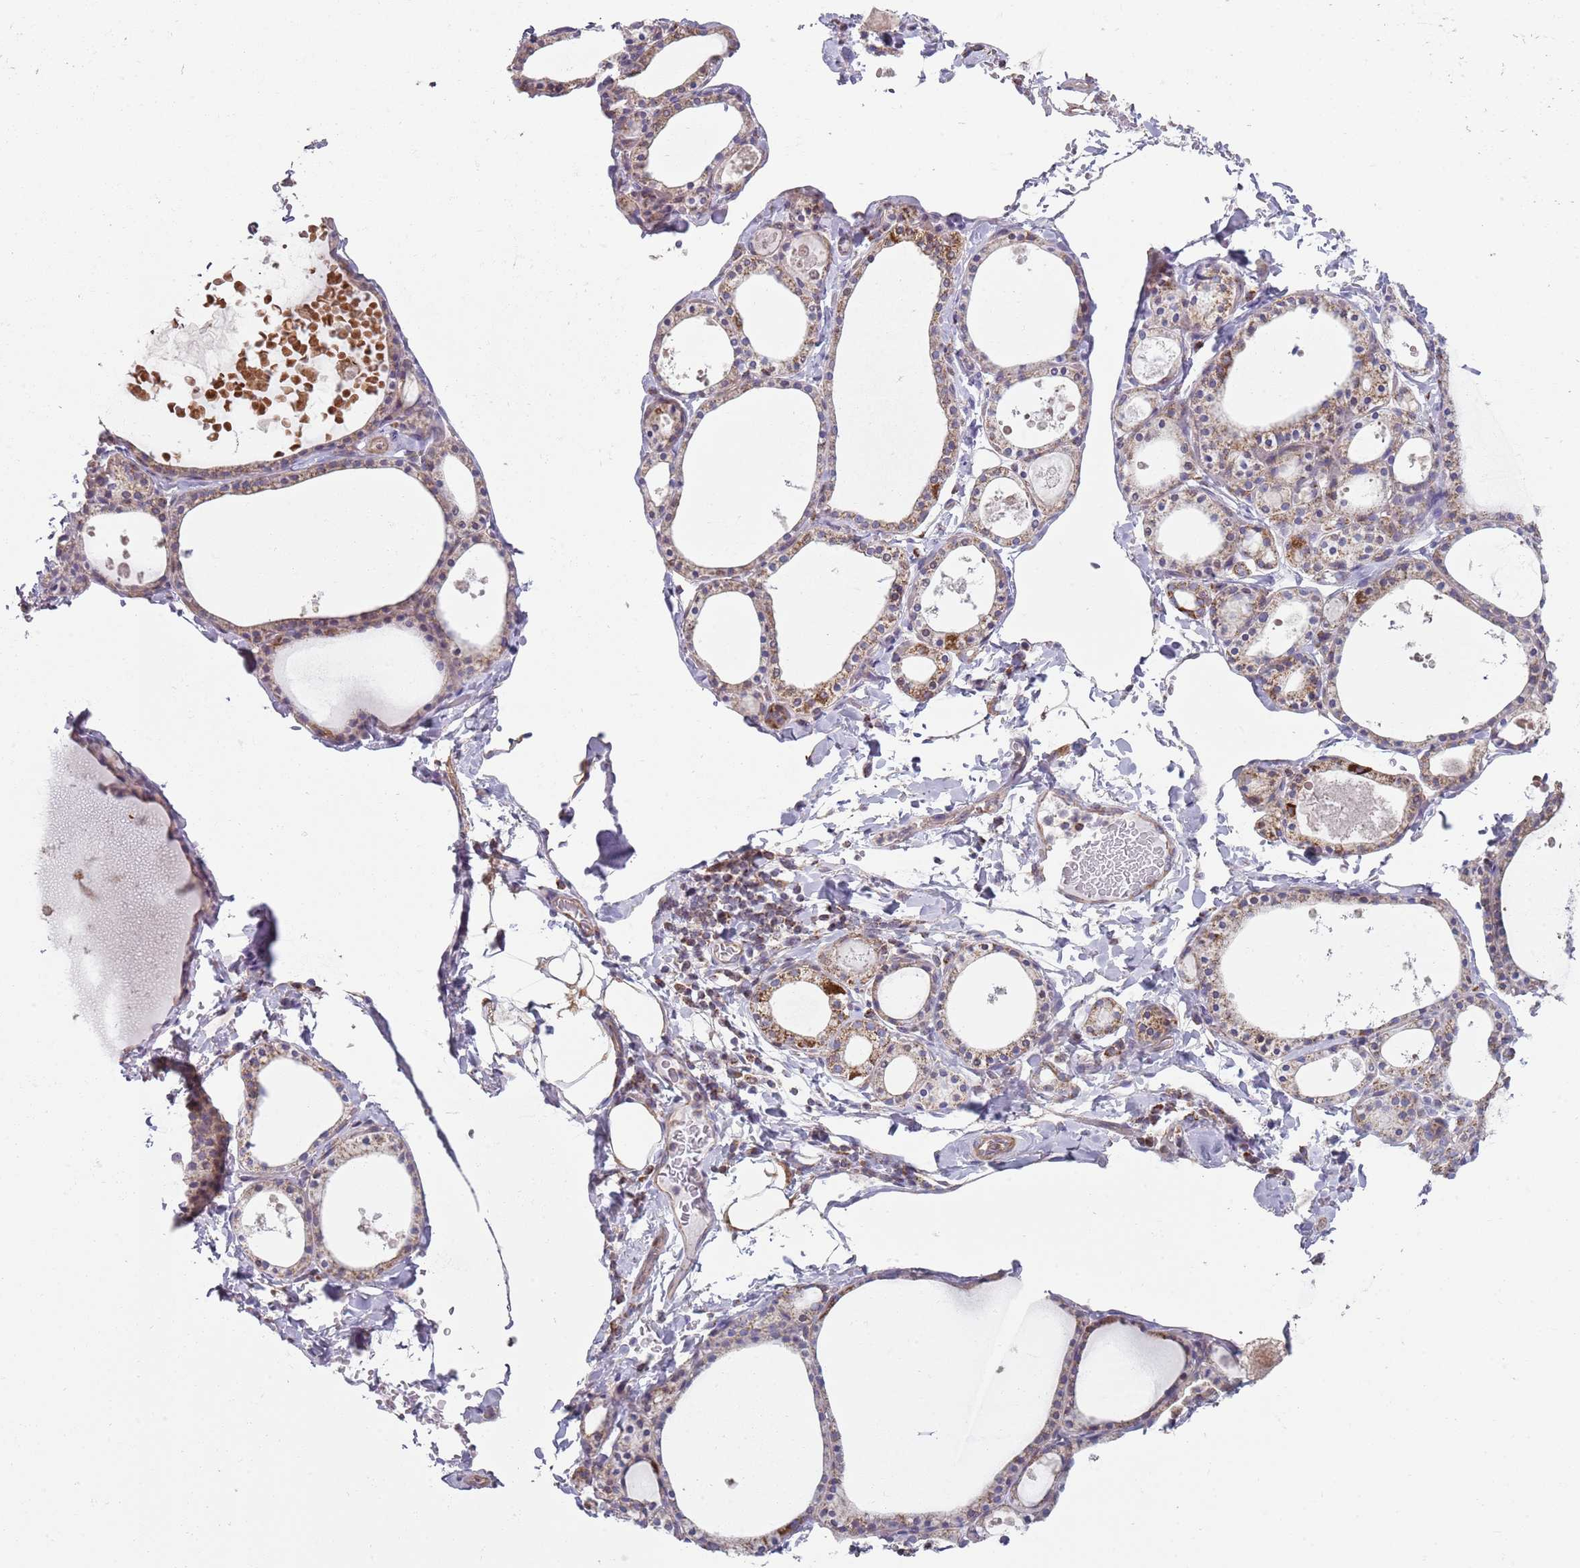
{"staining": {"intensity": "moderate", "quantity": "25%-75%", "location": "cytoplasmic/membranous"}, "tissue": "thyroid gland", "cell_type": "Glandular cells", "image_type": "normal", "snomed": [{"axis": "morphology", "description": "Normal tissue, NOS"}, {"axis": "topography", "description": "Thyroid gland"}], "caption": "Moderate cytoplasmic/membranous staining for a protein is present in about 25%-75% of glandular cells of unremarkable thyroid gland using IHC.", "gene": "GAS8", "patient": {"sex": "male", "age": 56}}